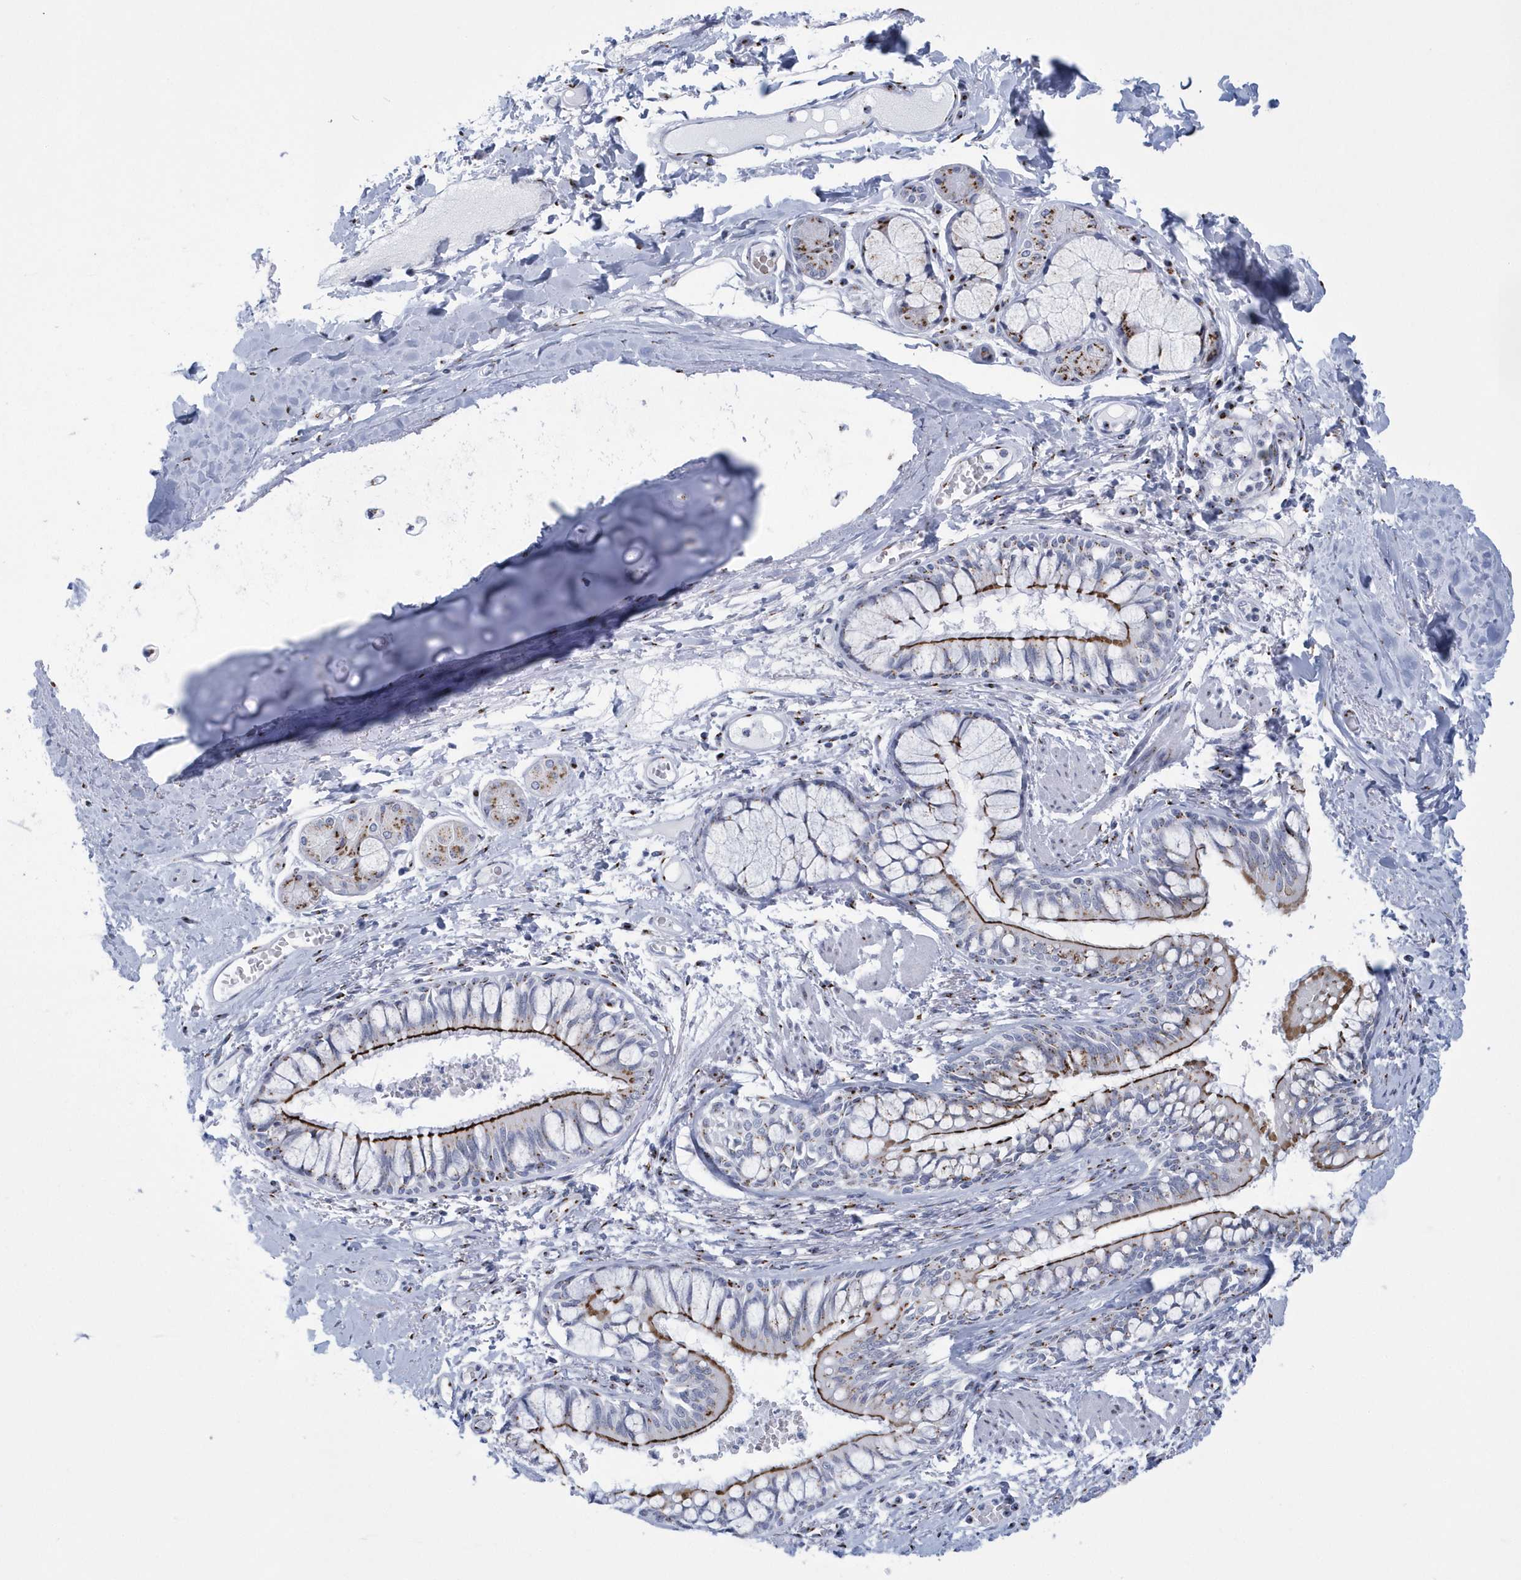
{"staining": {"intensity": "strong", "quantity": "<25%", "location": "cytoplasmic/membranous"}, "tissue": "adipose tissue", "cell_type": "Adipocytes", "image_type": "normal", "snomed": [{"axis": "morphology", "description": "Normal tissue, NOS"}, {"axis": "topography", "description": "Cartilage tissue"}, {"axis": "topography", "description": "Bronchus"}, {"axis": "topography", "description": "Lung"}, {"axis": "topography", "description": "Peripheral nerve tissue"}], "caption": "IHC photomicrograph of benign human adipose tissue stained for a protein (brown), which demonstrates medium levels of strong cytoplasmic/membranous staining in about <25% of adipocytes.", "gene": "SLX9", "patient": {"sex": "female", "age": 49}}